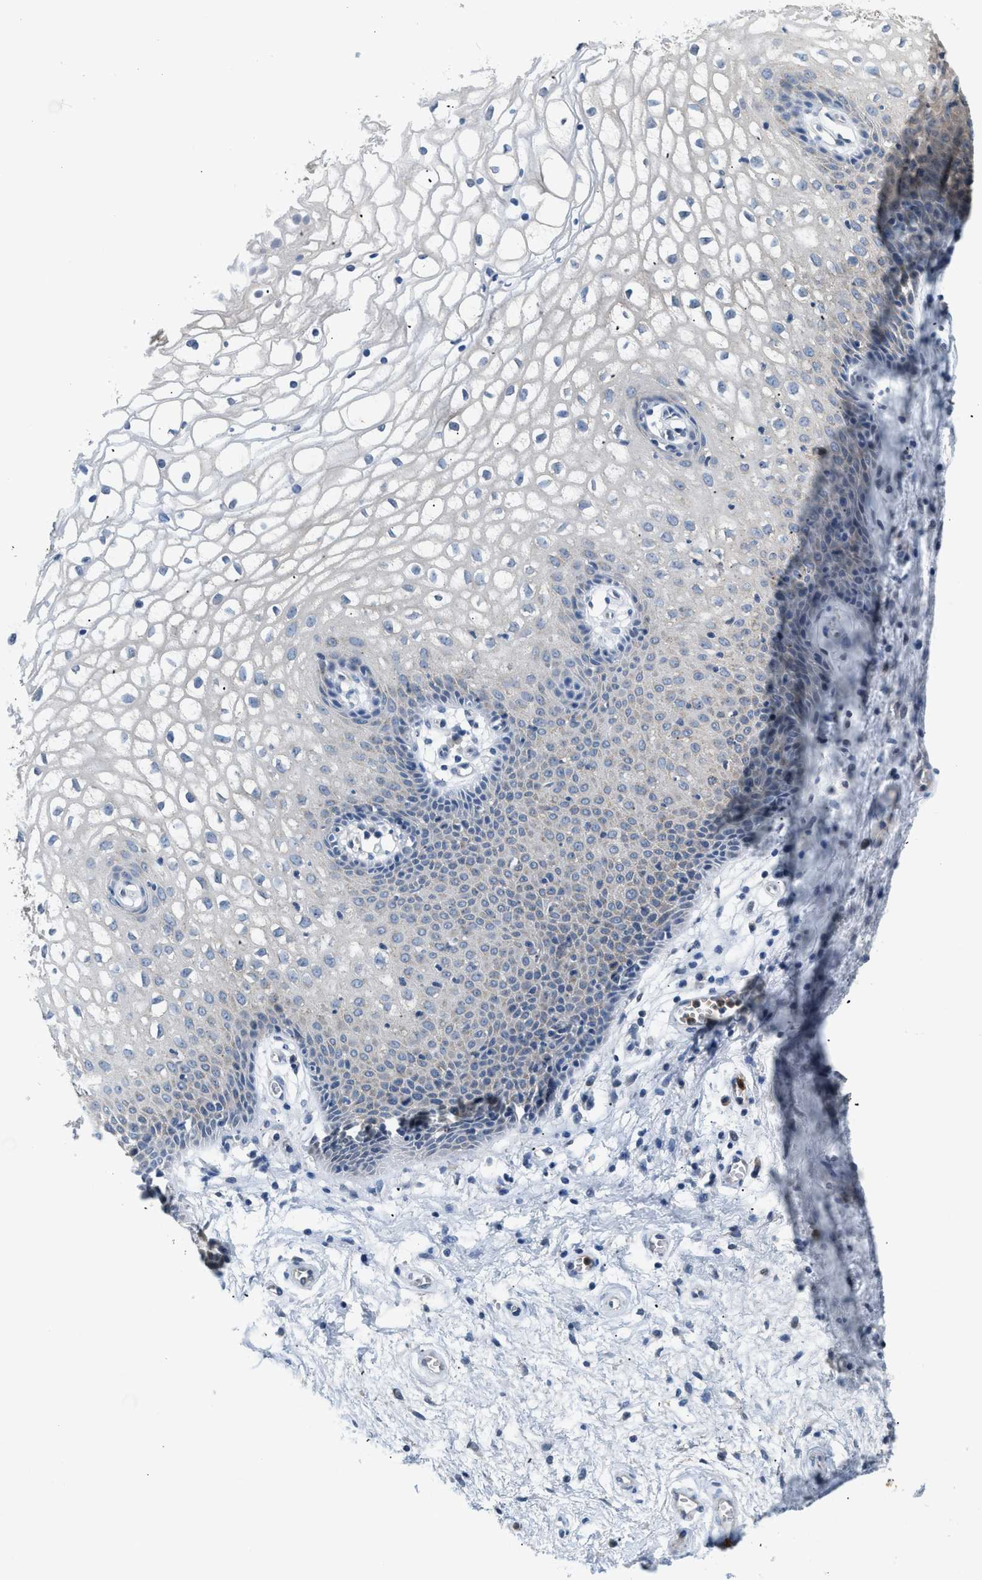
{"staining": {"intensity": "negative", "quantity": "none", "location": "none"}, "tissue": "vagina", "cell_type": "Squamous epithelial cells", "image_type": "normal", "snomed": [{"axis": "morphology", "description": "Normal tissue, NOS"}, {"axis": "topography", "description": "Vagina"}], "caption": "A photomicrograph of human vagina is negative for staining in squamous epithelial cells. The staining is performed using DAB (3,3'-diaminobenzidine) brown chromogen with nuclei counter-stained in using hematoxylin.", "gene": "TOMM34", "patient": {"sex": "female", "age": 34}}